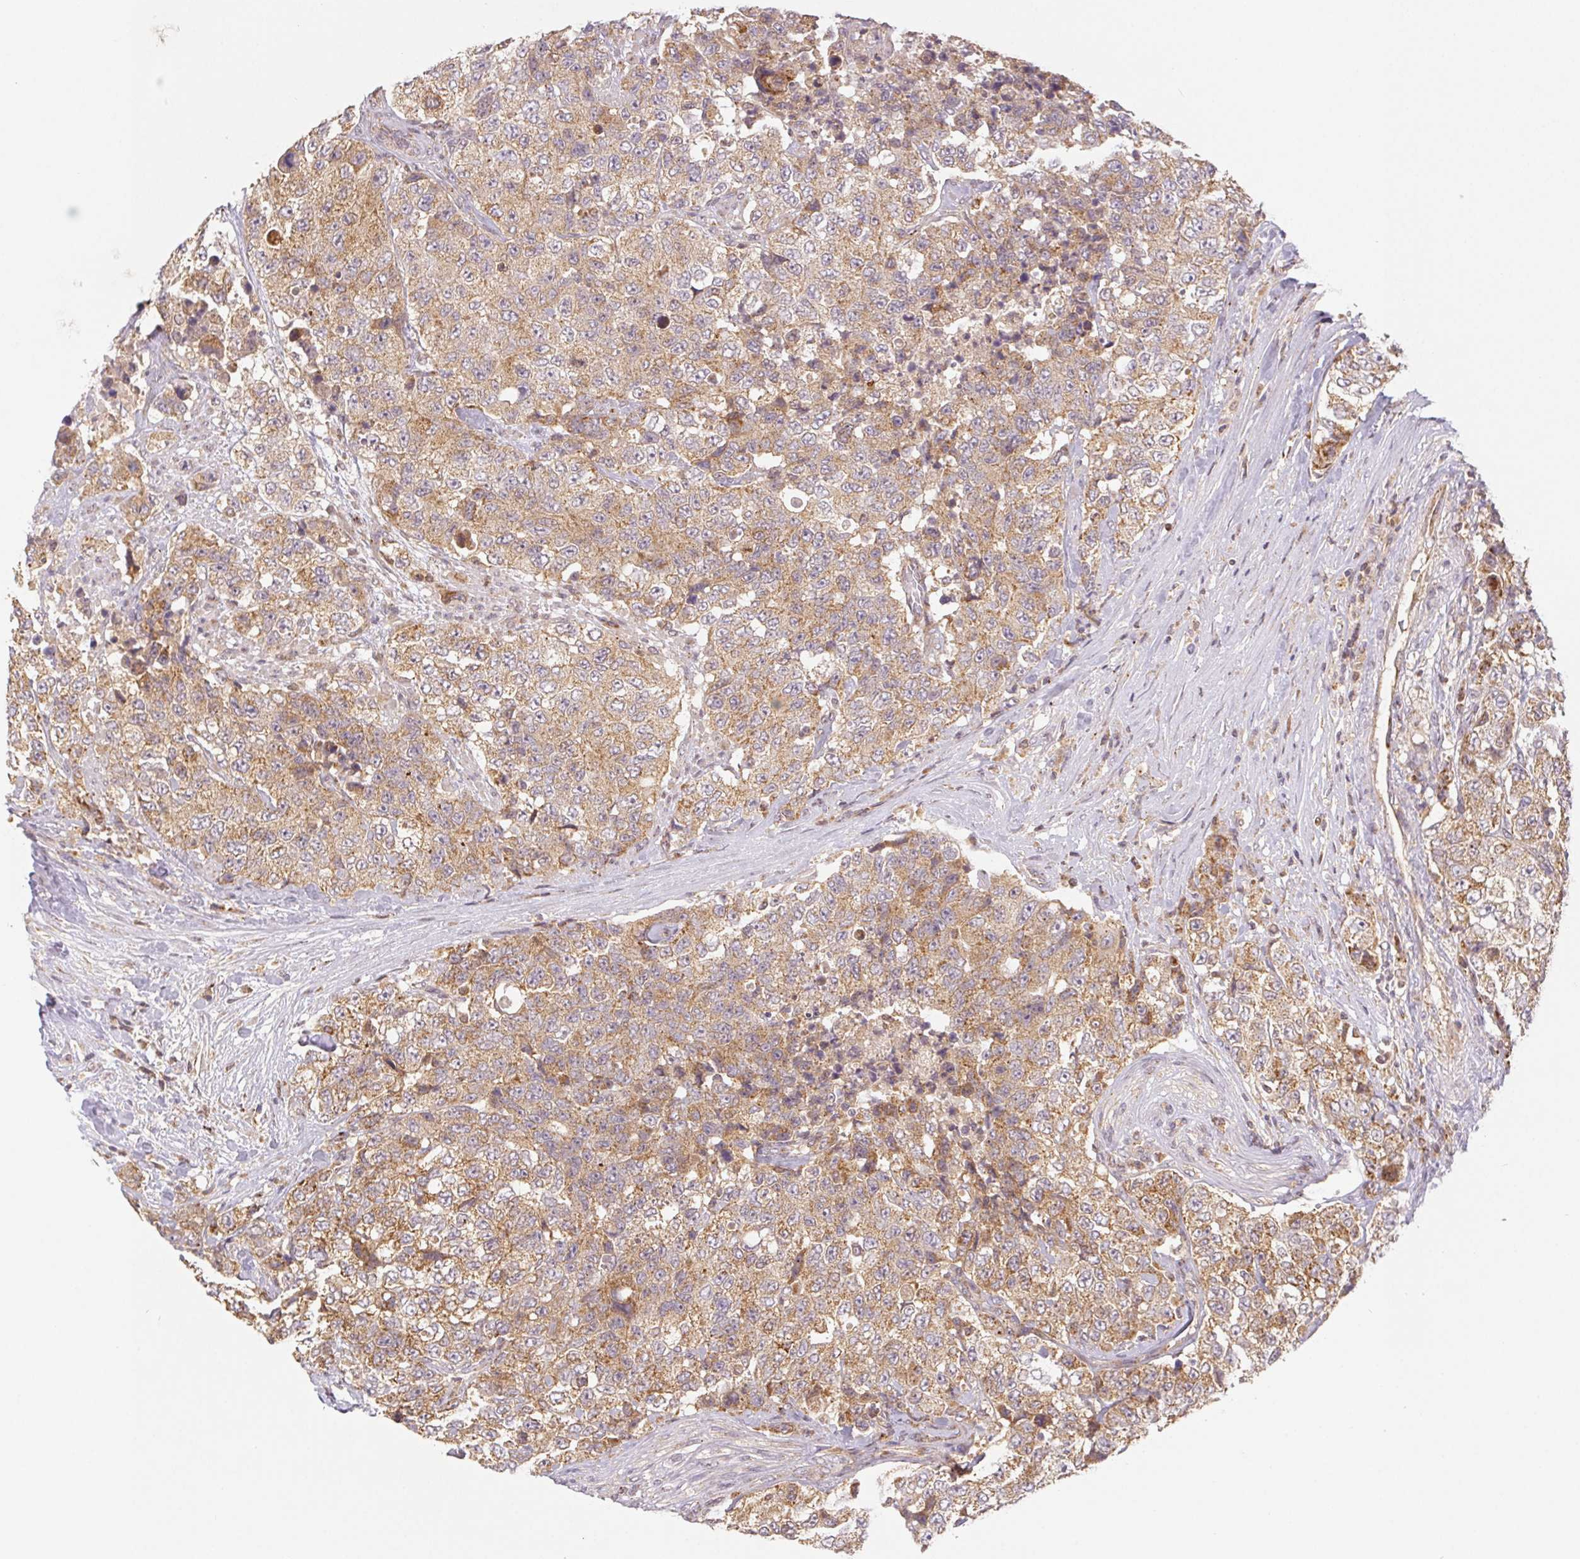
{"staining": {"intensity": "moderate", "quantity": ">75%", "location": "cytoplasmic/membranous"}, "tissue": "urothelial cancer", "cell_type": "Tumor cells", "image_type": "cancer", "snomed": [{"axis": "morphology", "description": "Urothelial carcinoma, High grade"}, {"axis": "topography", "description": "Urinary bladder"}], "caption": "A photomicrograph of urothelial cancer stained for a protein demonstrates moderate cytoplasmic/membranous brown staining in tumor cells. Immunohistochemistry (ihc) stains the protein in brown and the nuclei are stained blue.", "gene": "MTHFD1", "patient": {"sex": "female", "age": 78}}